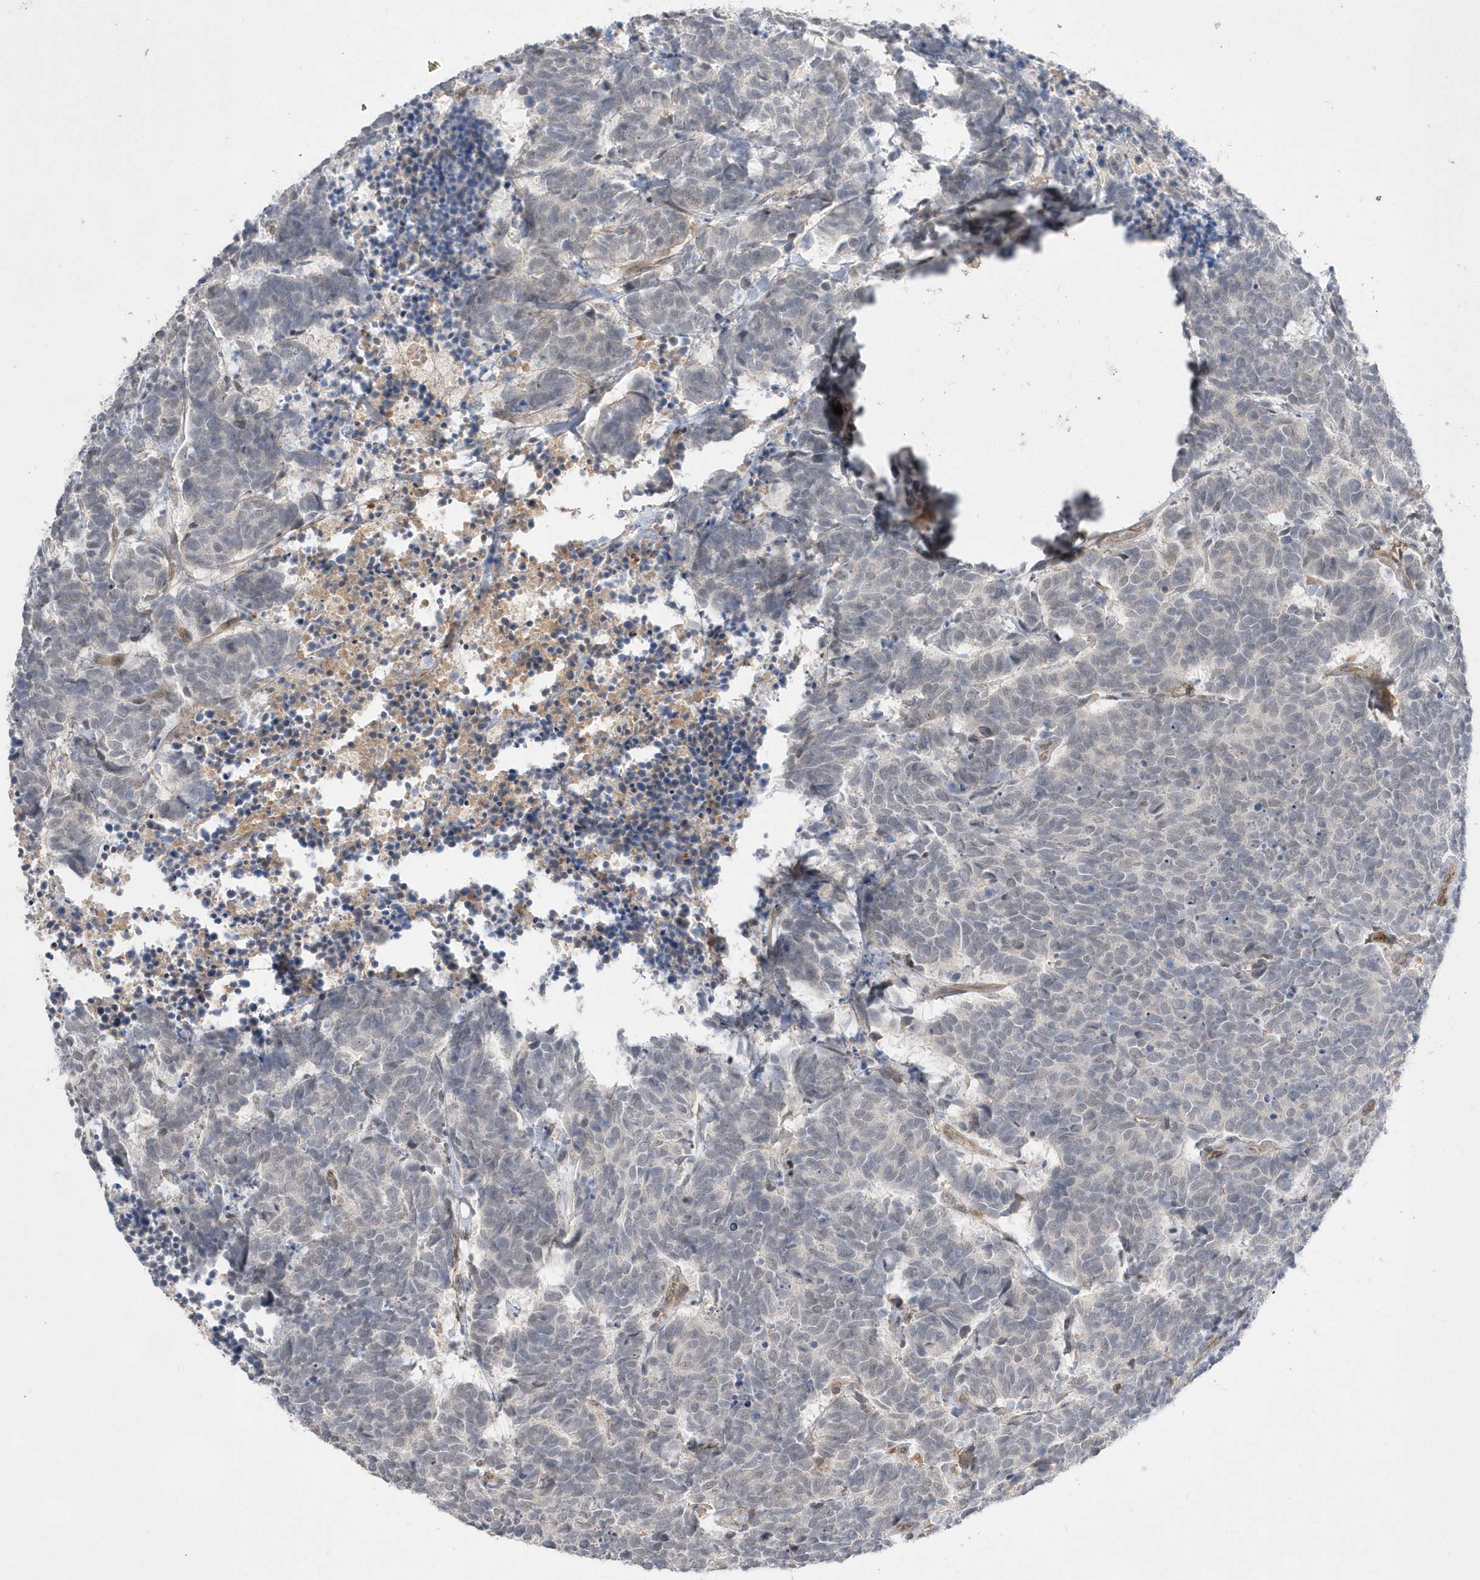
{"staining": {"intensity": "negative", "quantity": "none", "location": "none"}, "tissue": "carcinoid", "cell_type": "Tumor cells", "image_type": "cancer", "snomed": [{"axis": "morphology", "description": "Carcinoma, NOS"}, {"axis": "morphology", "description": "Carcinoid, malignant, NOS"}, {"axis": "topography", "description": "Urinary bladder"}], "caption": "The immunohistochemistry (IHC) micrograph has no significant expression in tumor cells of carcinoid tissue. (DAB (3,3'-diaminobenzidine) immunohistochemistry (IHC), high magnification).", "gene": "TMEM132B", "patient": {"sex": "male", "age": 57}}